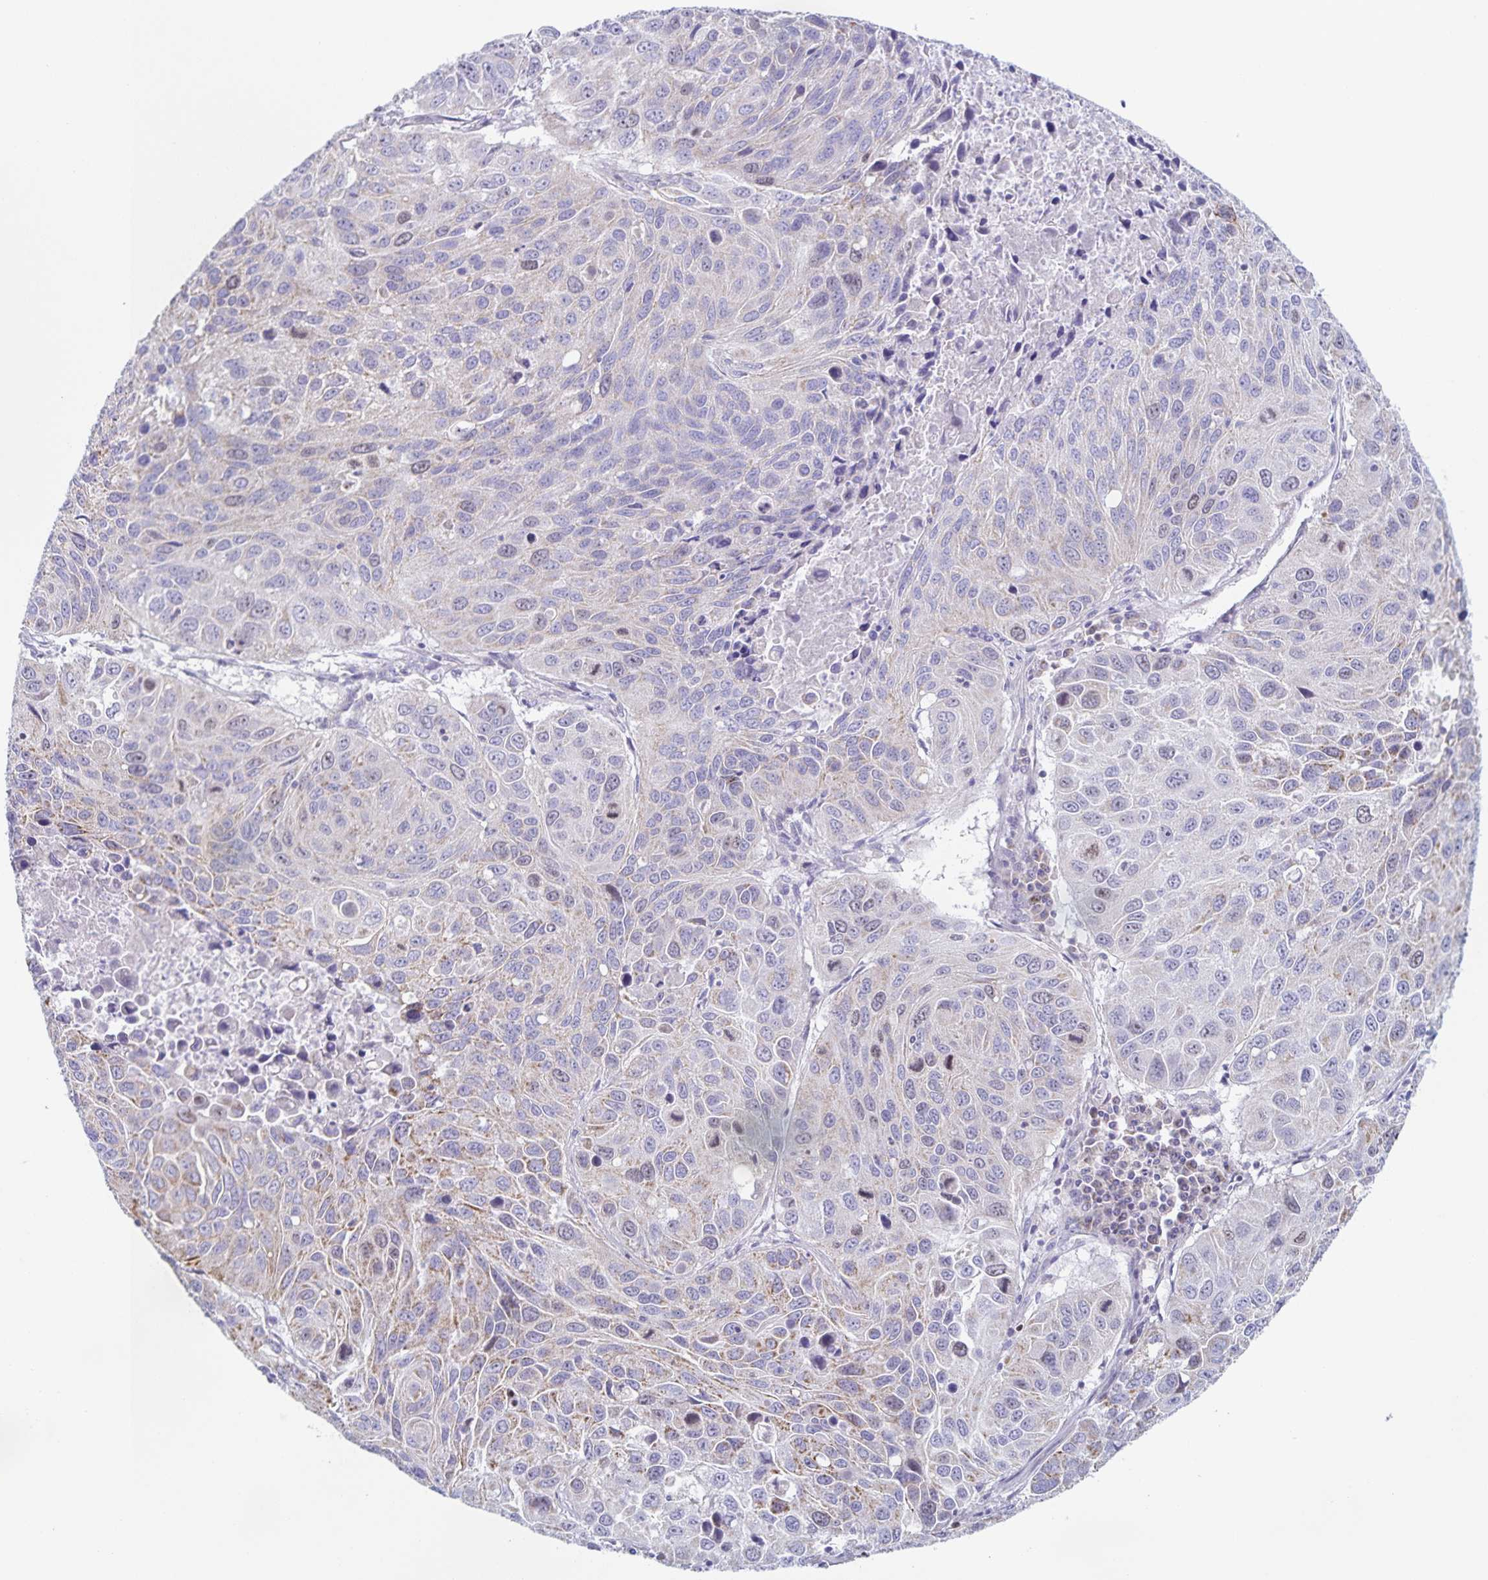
{"staining": {"intensity": "weak", "quantity": "<25%", "location": "cytoplasmic/membranous"}, "tissue": "lung cancer", "cell_type": "Tumor cells", "image_type": "cancer", "snomed": [{"axis": "morphology", "description": "Squamous cell carcinoma, NOS"}, {"axis": "topography", "description": "Lung"}], "caption": "A high-resolution image shows immunohistochemistry (IHC) staining of lung cancer (squamous cell carcinoma), which displays no significant expression in tumor cells.", "gene": "CENPH", "patient": {"sex": "female", "age": 61}}